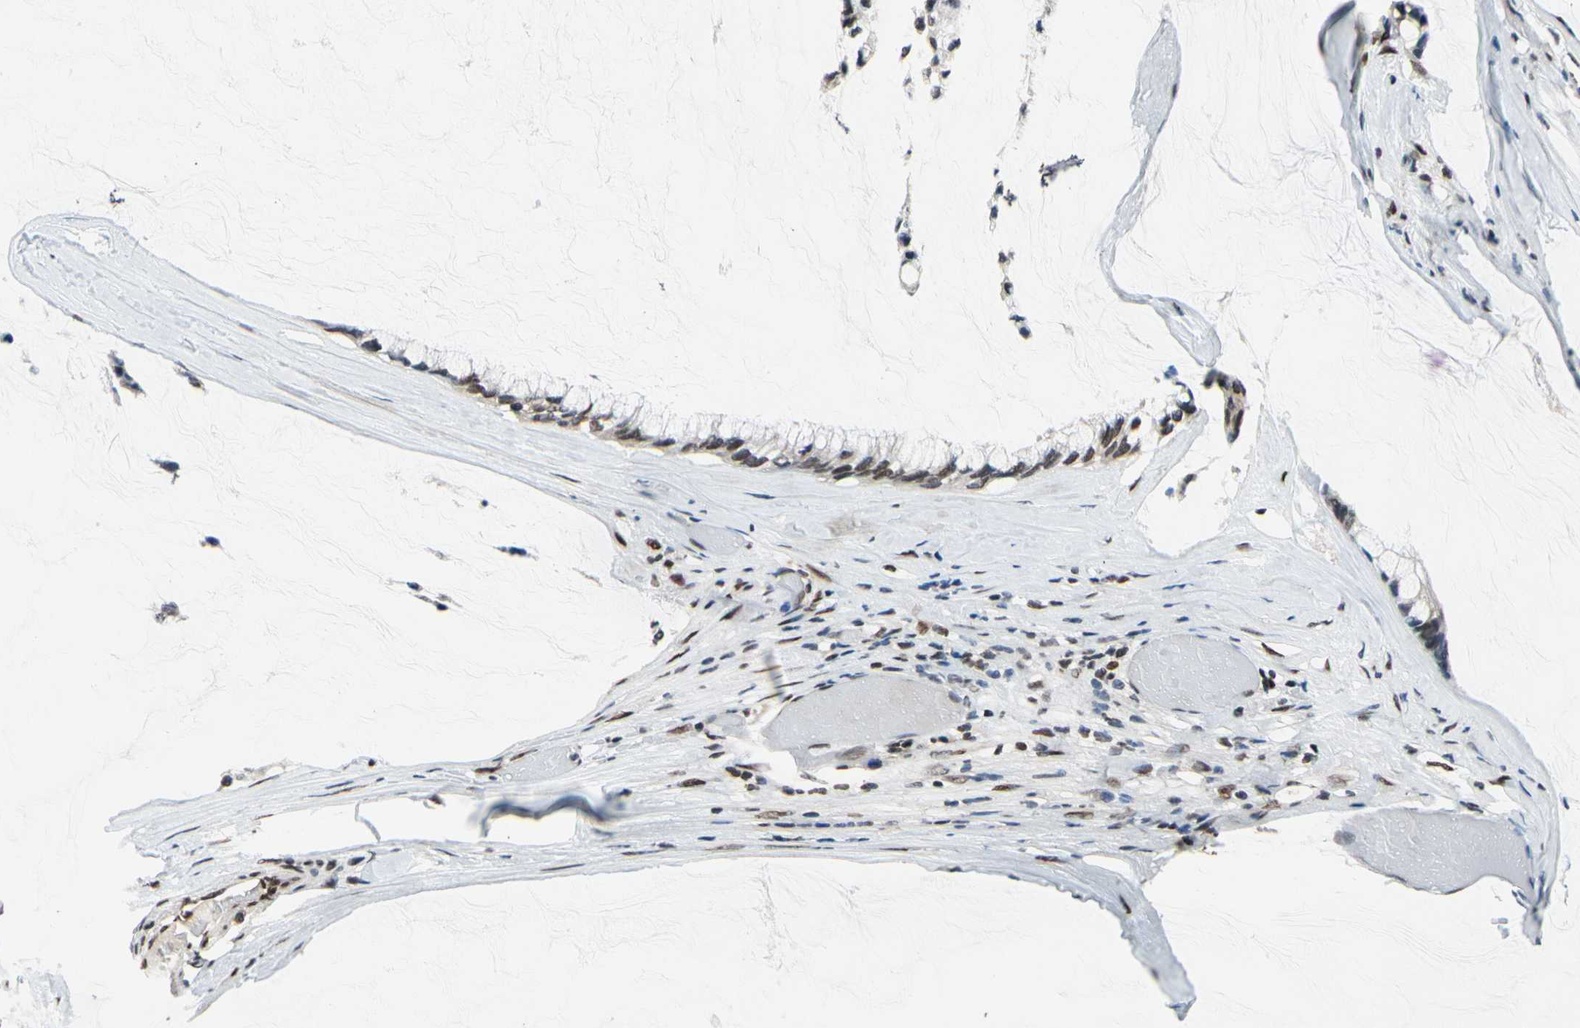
{"staining": {"intensity": "moderate", "quantity": ">75%", "location": "nuclear"}, "tissue": "ovarian cancer", "cell_type": "Tumor cells", "image_type": "cancer", "snomed": [{"axis": "morphology", "description": "Cystadenocarcinoma, mucinous, NOS"}, {"axis": "topography", "description": "Ovary"}], "caption": "Moderate nuclear expression is present in approximately >75% of tumor cells in ovarian cancer (mucinous cystadenocarcinoma).", "gene": "RECQL", "patient": {"sex": "female", "age": 39}}